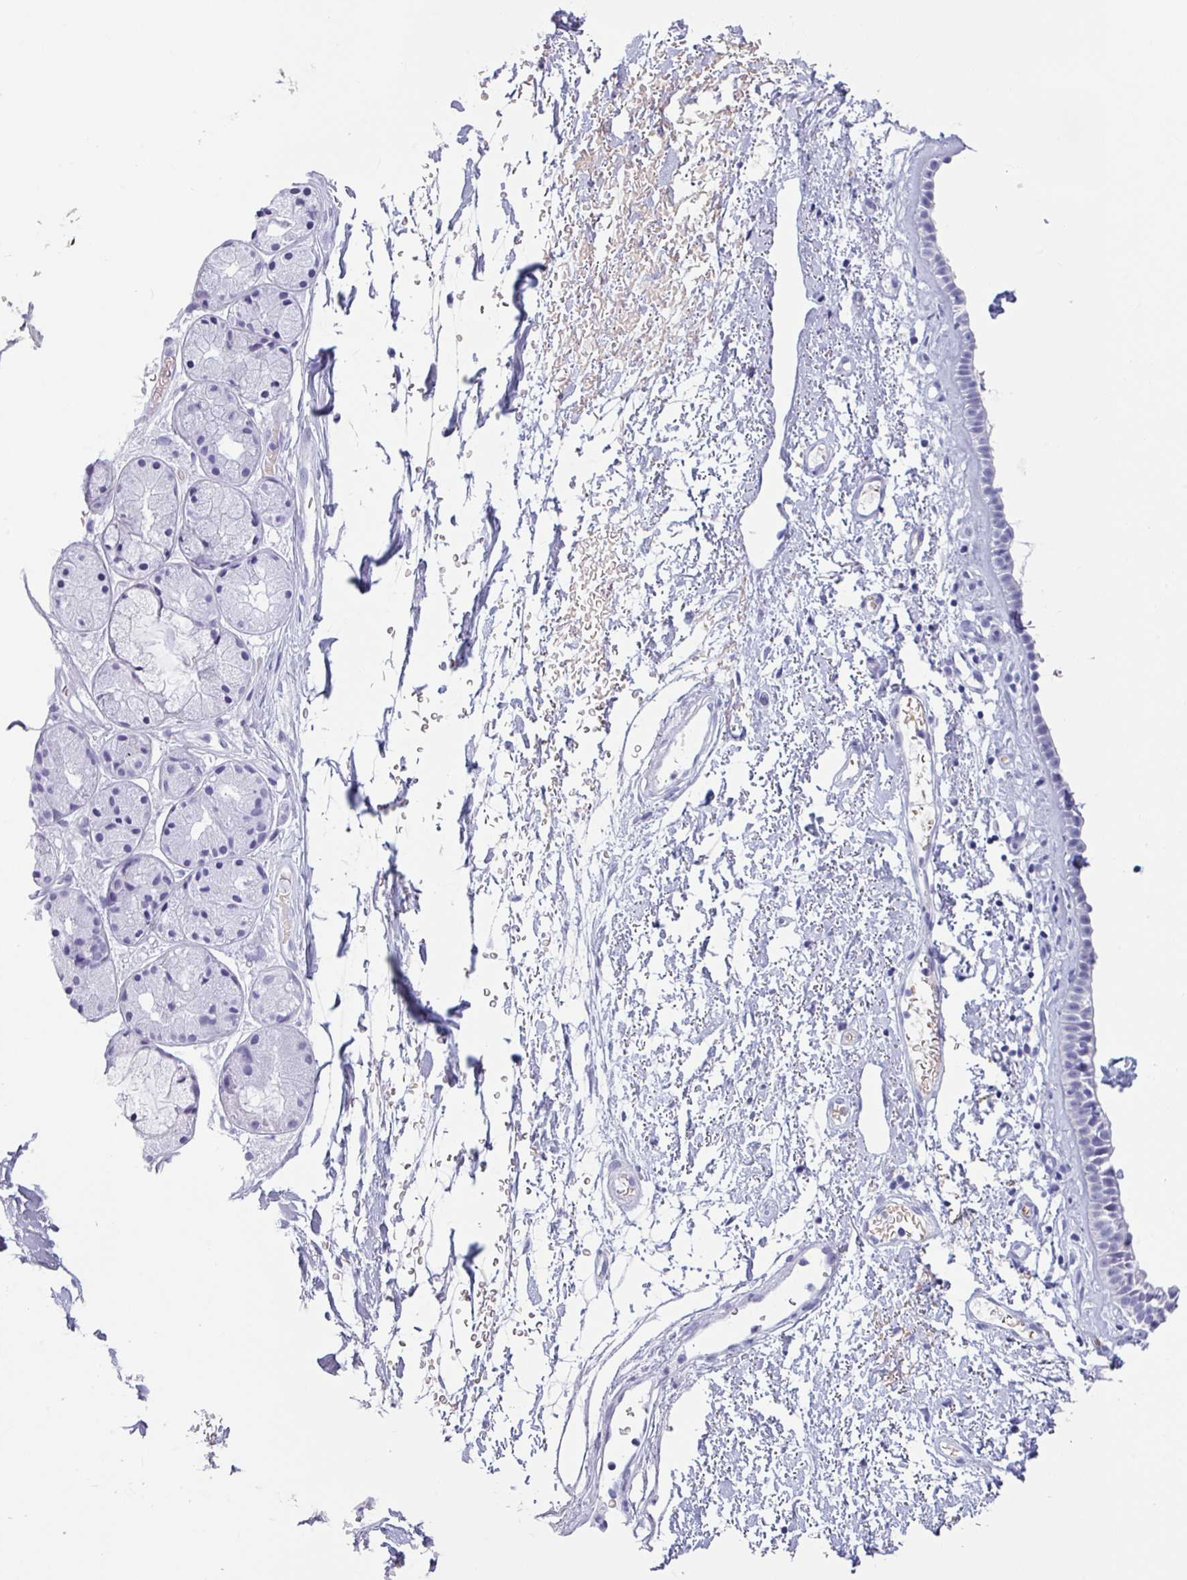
{"staining": {"intensity": "negative", "quantity": "none", "location": "none"}, "tissue": "nasopharynx", "cell_type": "Respiratory epithelial cells", "image_type": "normal", "snomed": [{"axis": "morphology", "description": "Normal tissue, NOS"}, {"axis": "topography", "description": "Cartilage tissue"}, {"axis": "topography", "description": "Nasopharynx"}], "caption": "IHC of benign nasopharynx exhibits no expression in respiratory epithelial cells.", "gene": "CRYBB2", "patient": {"sex": "male", "age": 56}}